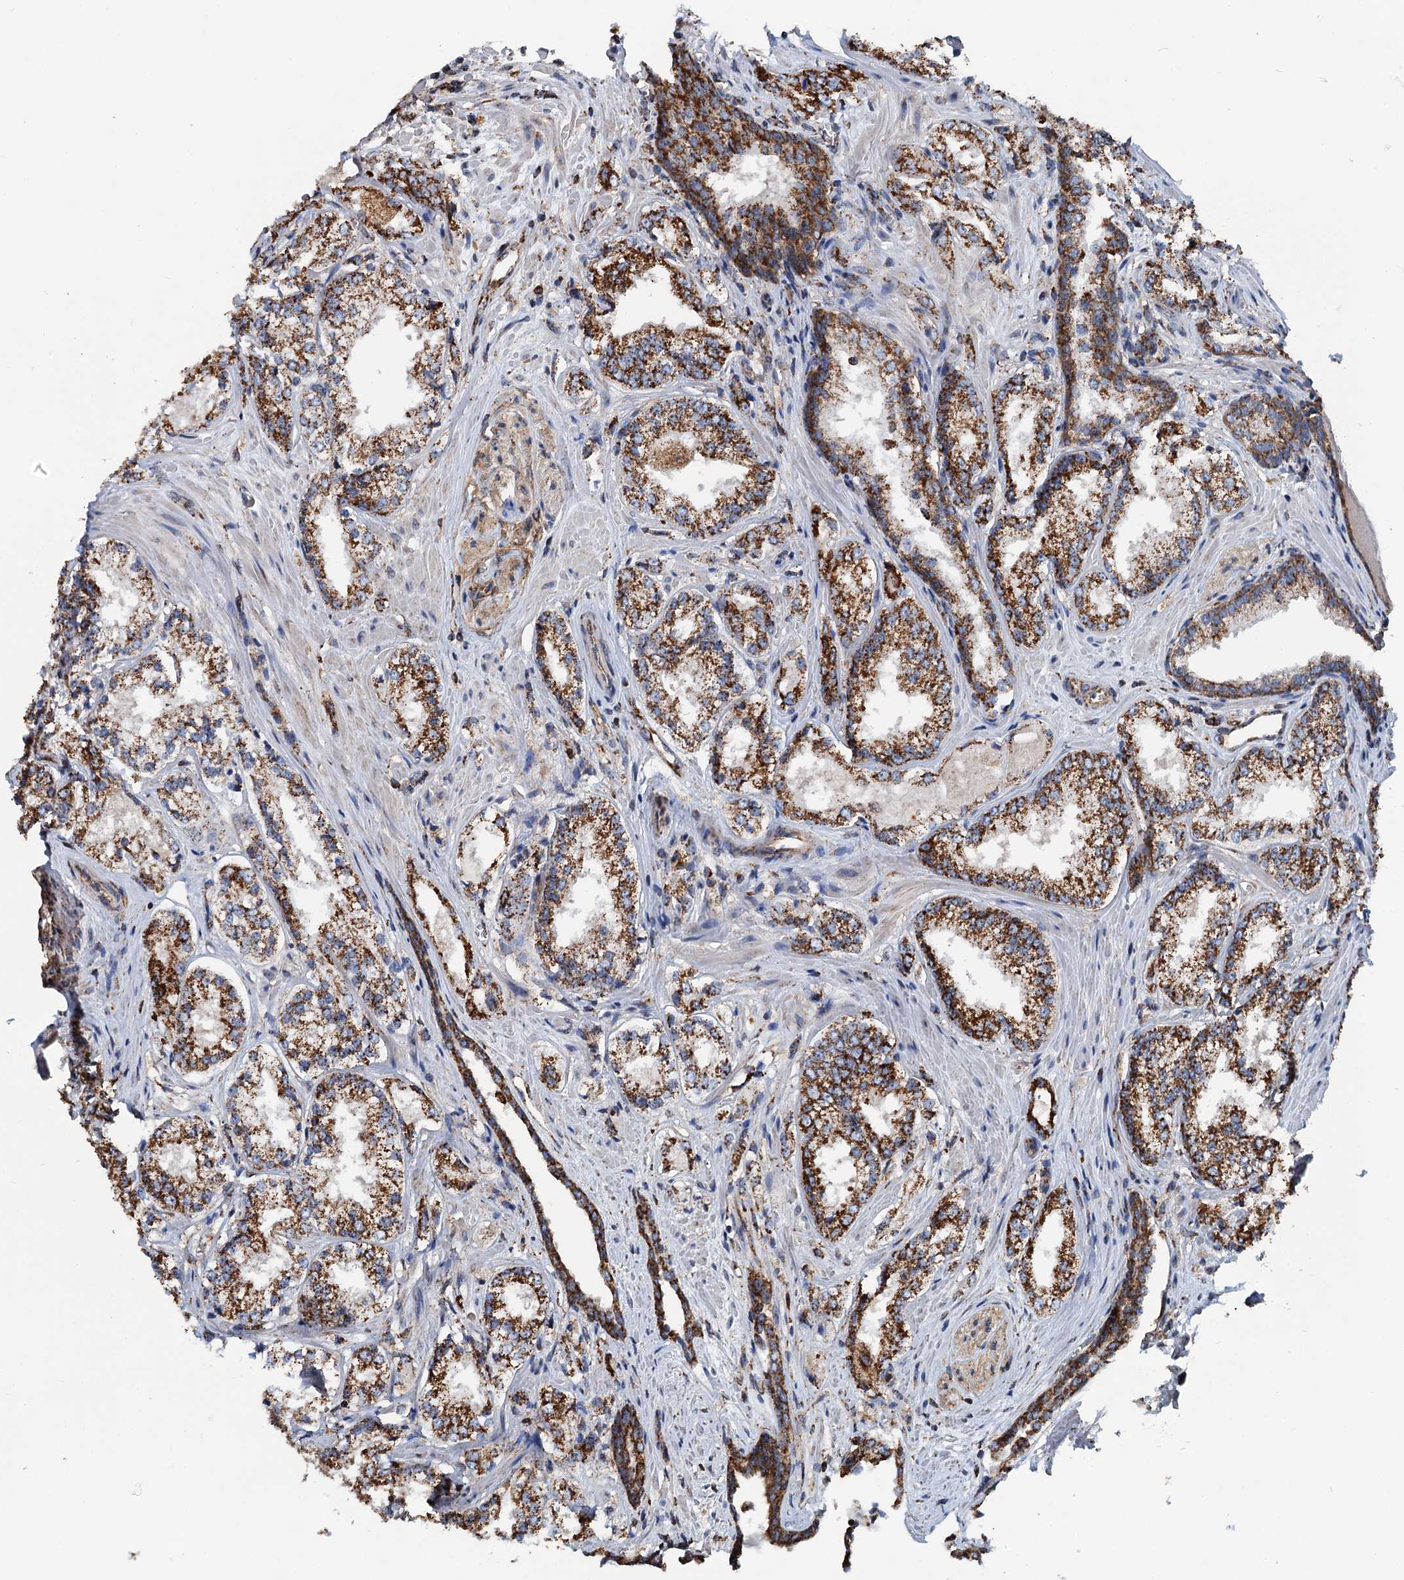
{"staining": {"intensity": "strong", "quantity": ">75%", "location": "cytoplasmic/membranous"}, "tissue": "prostate cancer", "cell_type": "Tumor cells", "image_type": "cancer", "snomed": [{"axis": "morphology", "description": "Adenocarcinoma, Low grade"}, {"axis": "topography", "description": "Prostate"}], "caption": "A photomicrograph of human prostate adenocarcinoma (low-grade) stained for a protein shows strong cytoplasmic/membranous brown staining in tumor cells.", "gene": "AAGAB", "patient": {"sex": "male", "age": 47}}